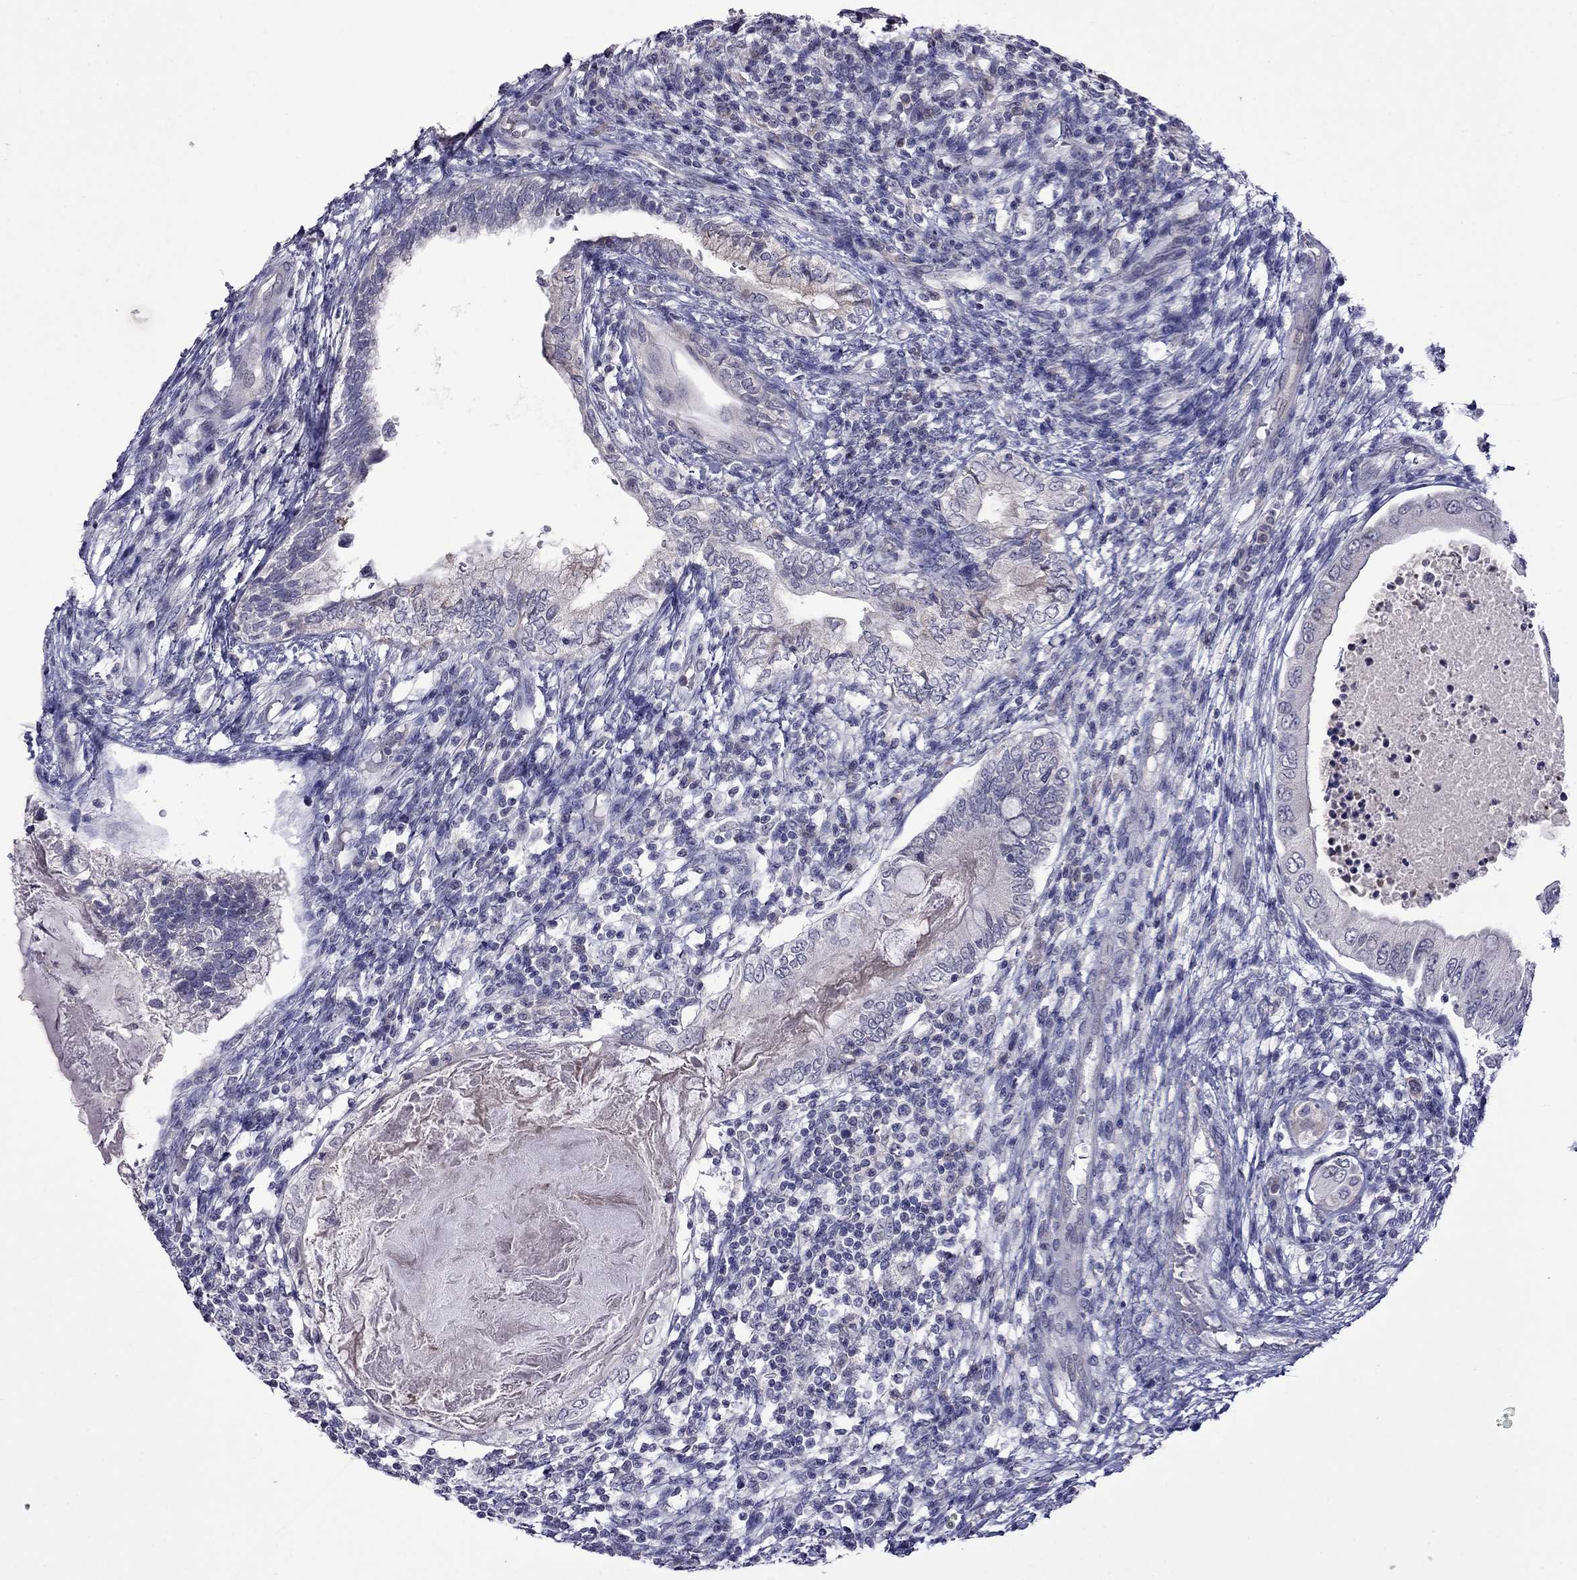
{"staining": {"intensity": "negative", "quantity": "none", "location": "none"}, "tissue": "testis cancer", "cell_type": "Tumor cells", "image_type": "cancer", "snomed": [{"axis": "morphology", "description": "Seminoma, NOS"}, {"axis": "morphology", "description": "Carcinoma, Embryonal, NOS"}, {"axis": "topography", "description": "Testis"}], "caption": "This is an immunohistochemistry photomicrograph of testis cancer (embryonal carcinoma). There is no expression in tumor cells.", "gene": "STAR", "patient": {"sex": "male", "age": 41}}